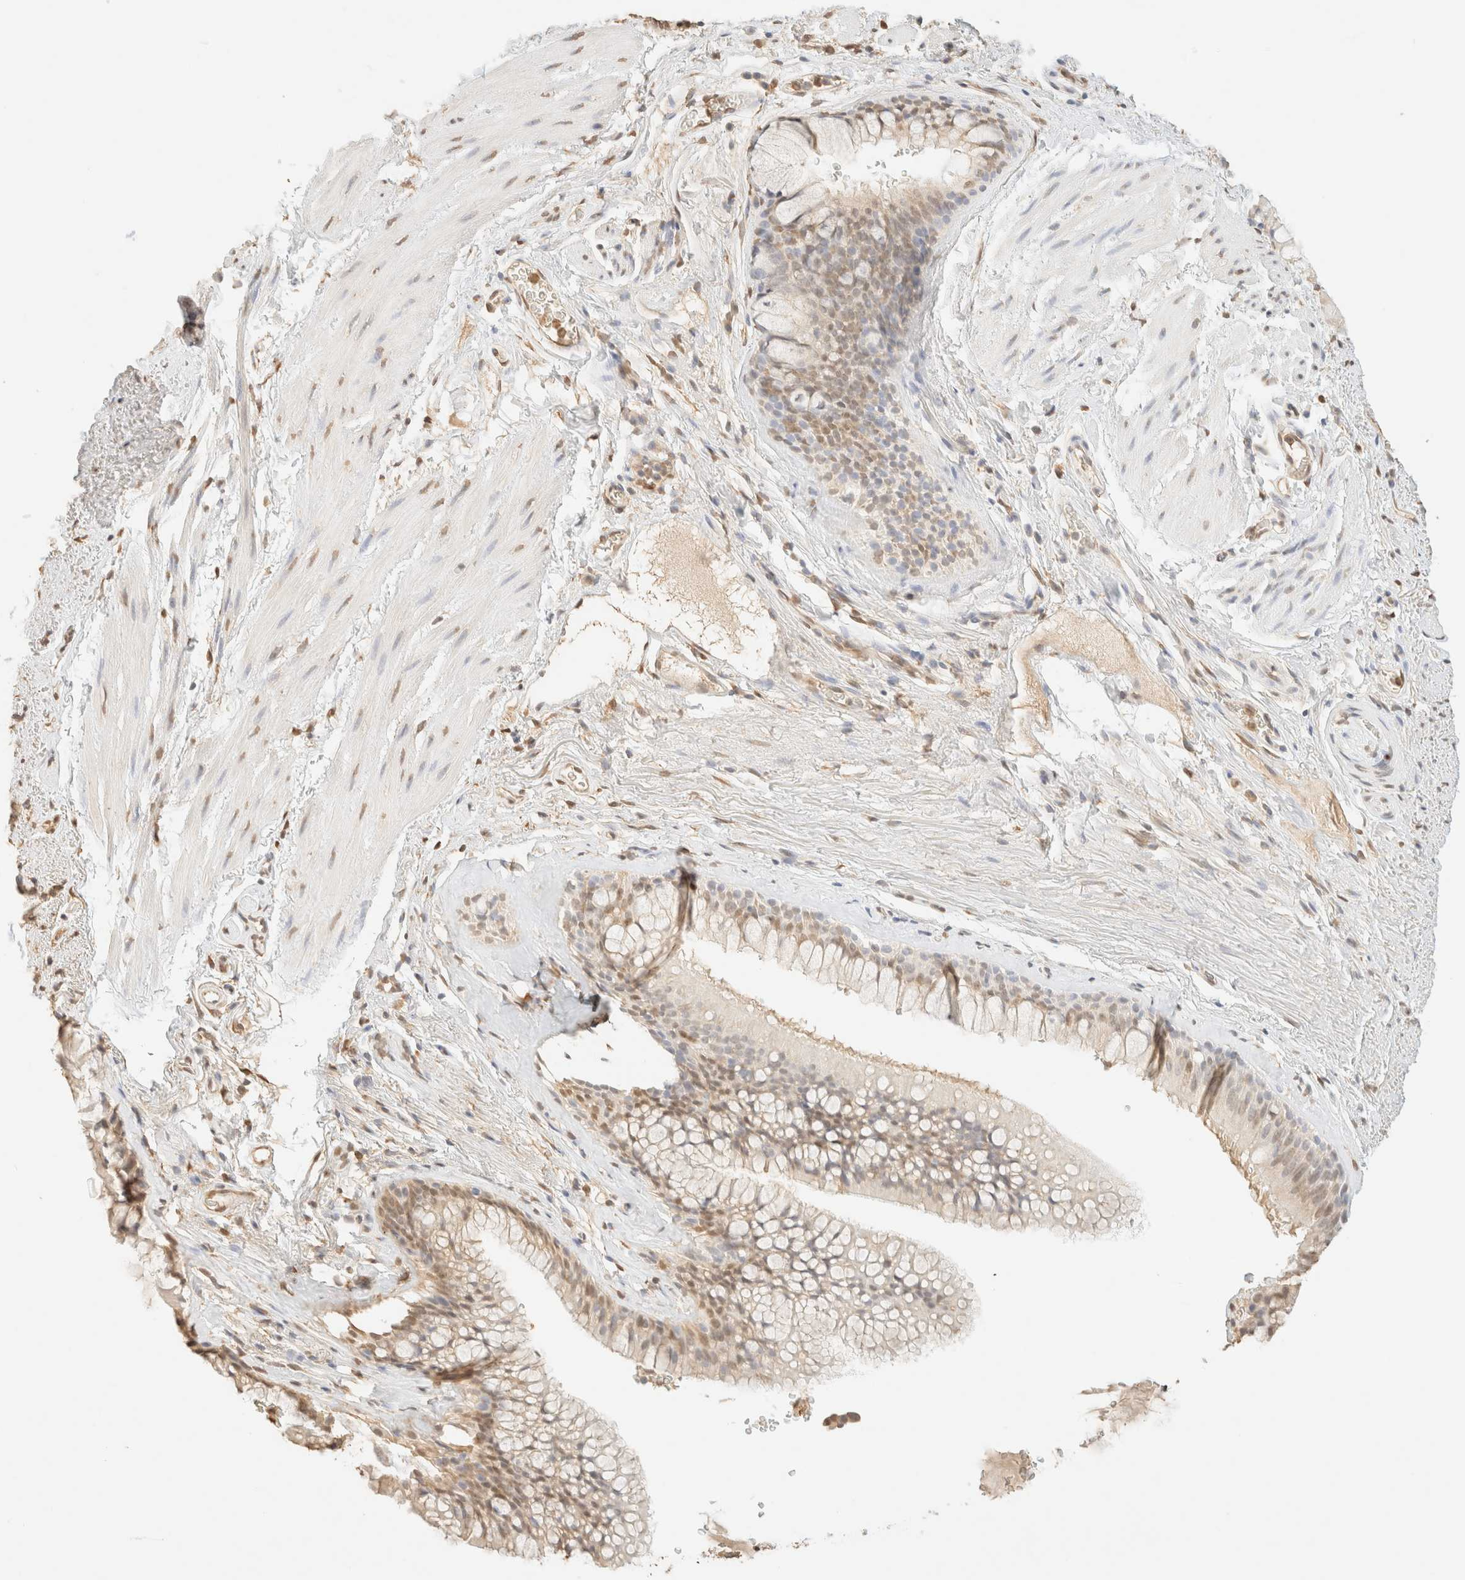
{"staining": {"intensity": "weak", "quantity": "25%-75%", "location": "nuclear"}, "tissue": "bronchus", "cell_type": "Respiratory epithelial cells", "image_type": "normal", "snomed": [{"axis": "morphology", "description": "Normal tissue, NOS"}, {"axis": "topography", "description": "Cartilage tissue"}, {"axis": "topography", "description": "Bronchus"}], "caption": "Protein staining exhibits weak nuclear positivity in about 25%-75% of respiratory epithelial cells in benign bronchus.", "gene": "S100A13", "patient": {"sex": "female", "age": 53}}